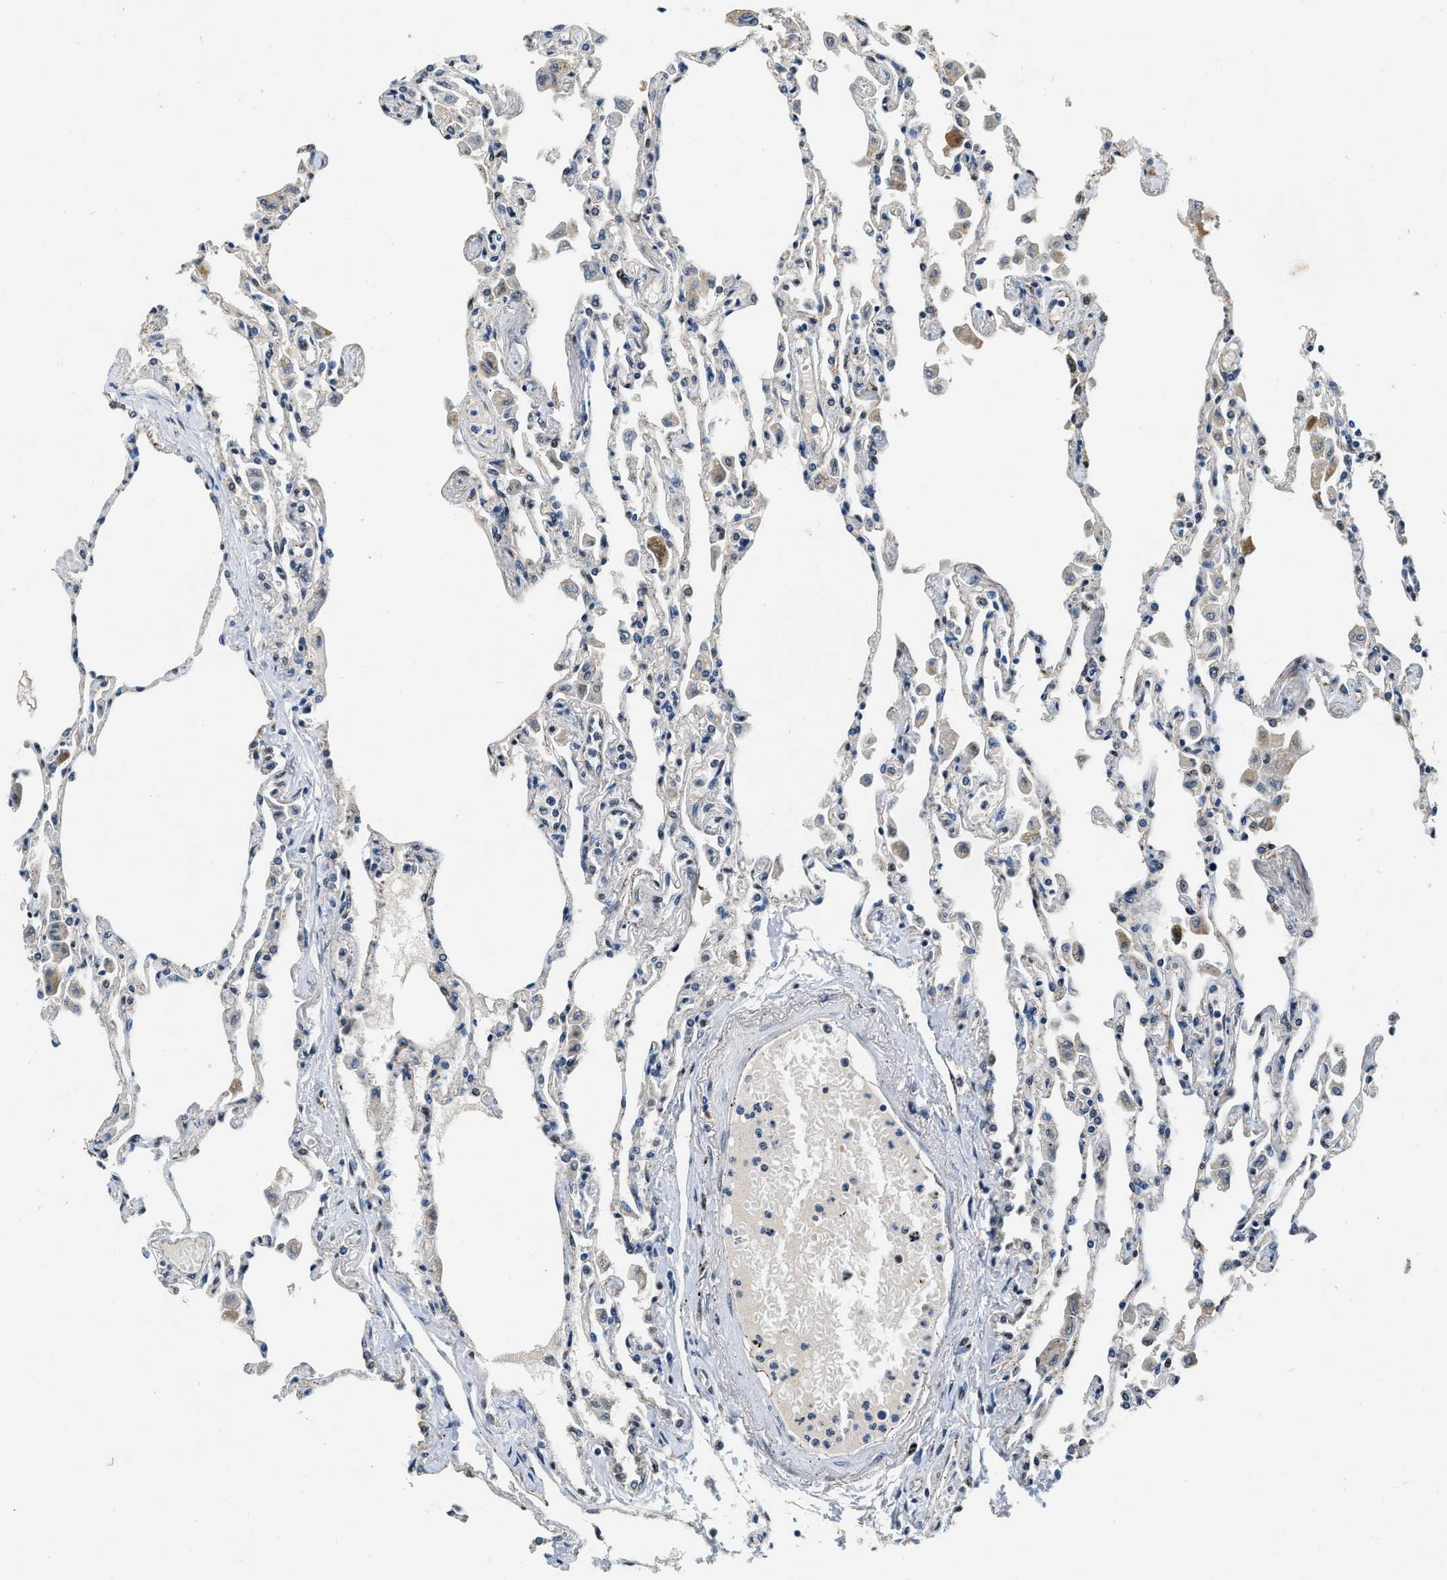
{"staining": {"intensity": "negative", "quantity": "none", "location": "none"}, "tissue": "lung", "cell_type": "Alveolar cells", "image_type": "normal", "snomed": [{"axis": "morphology", "description": "Normal tissue, NOS"}, {"axis": "topography", "description": "Bronchus"}, {"axis": "topography", "description": "Lung"}], "caption": "The immunohistochemistry image has no significant staining in alveolar cells of lung.", "gene": "CCNE1", "patient": {"sex": "female", "age": 49}}